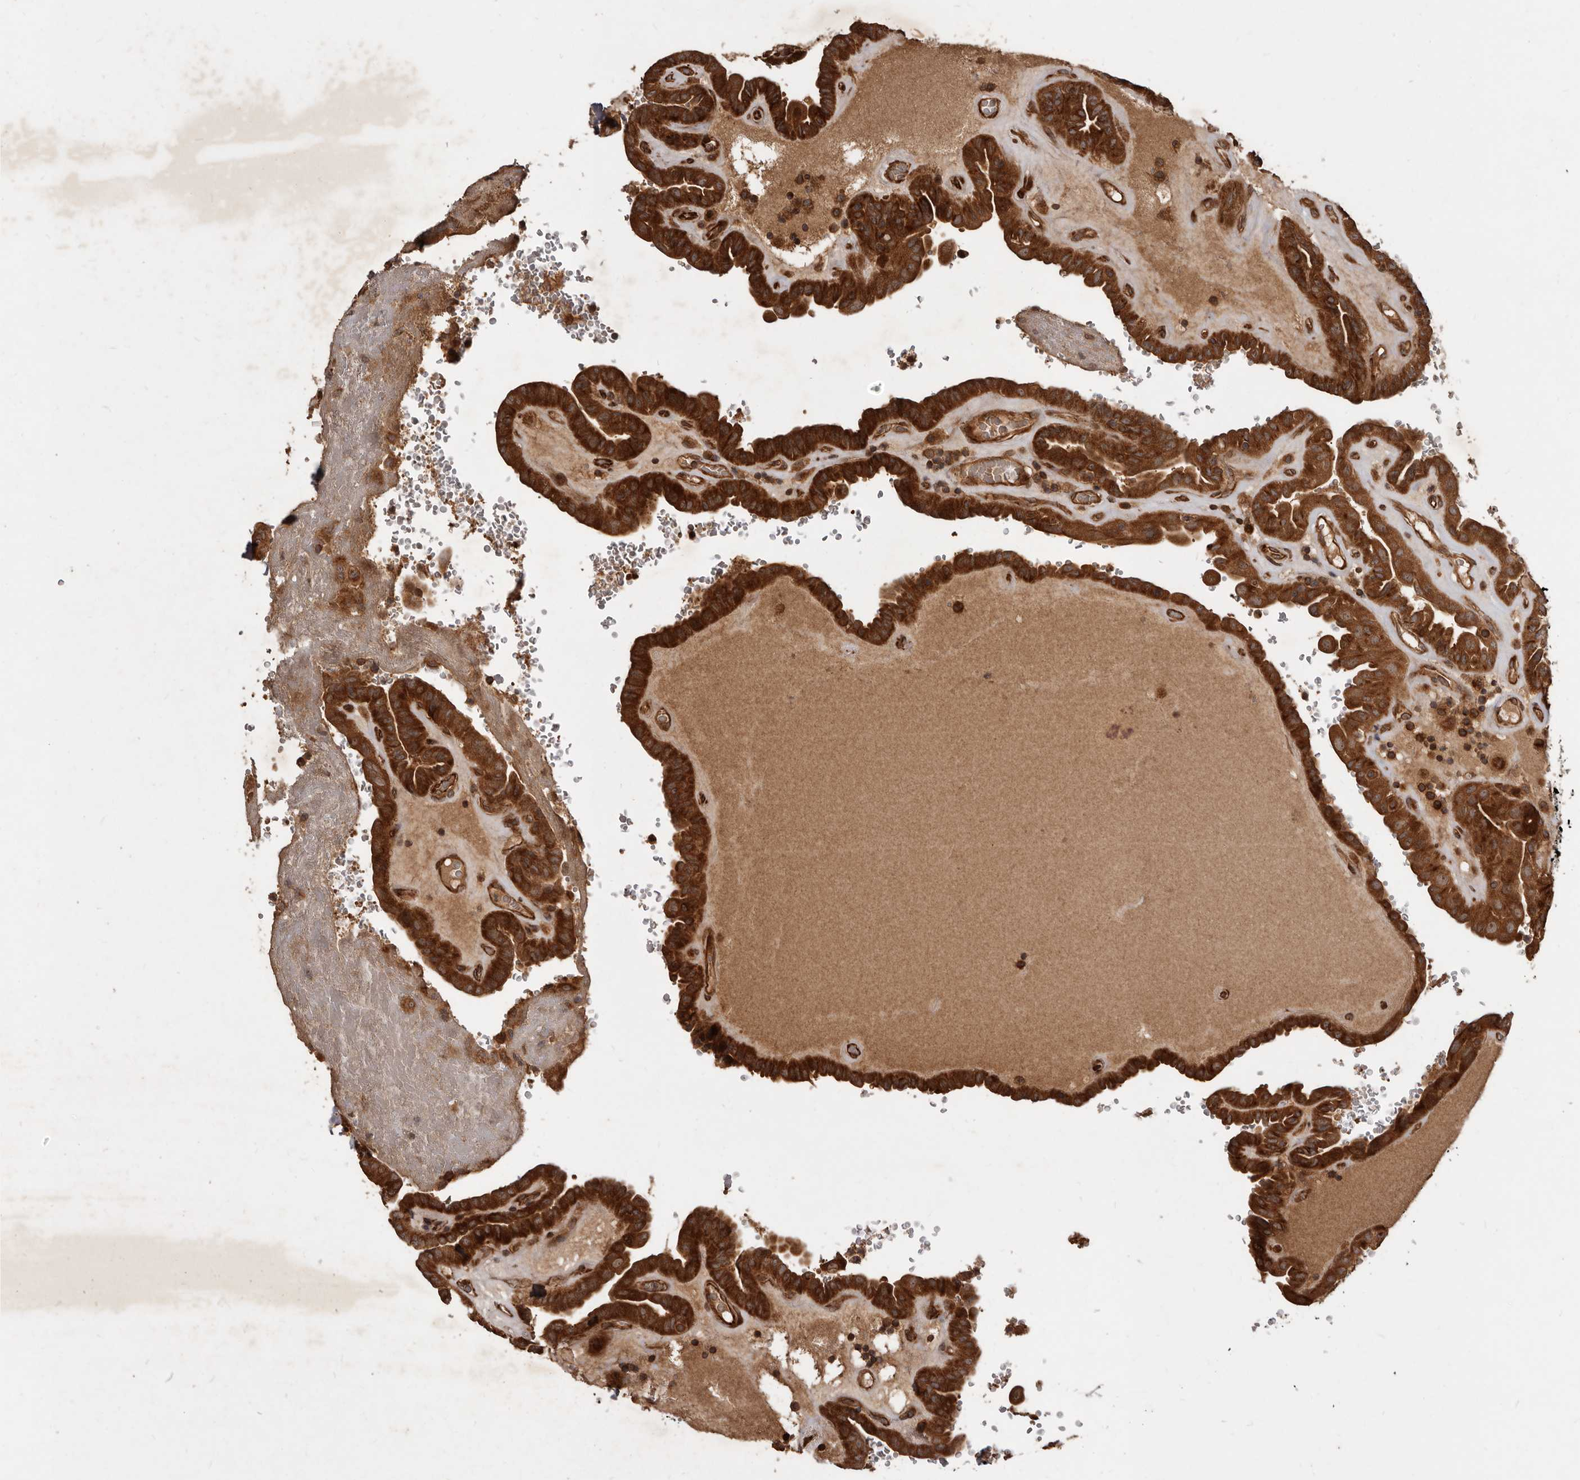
{"staining": {"intensity": "strong", "quantity": ">75%", "location": "cytoplasmic/membranous"}, "tissue": "thyroid cancer", "cell_type": "Tumor cells", "image_type": "cancer", "snomed": [{"axis": "morphology", "description": "Papillary adenocarcinoma, NOS"}, {"axis": "topography", "description": "Thyroid gland"}], "caption": "A high-resolution histopathology image shows IHC staining of thyroid papillary adenocarcinoma, which shows strong cytoplasmic/membranous staining in approximately >75% of tumor cells.", "gene": "STK36", "patient": {"sex": "male", "age": 77}}